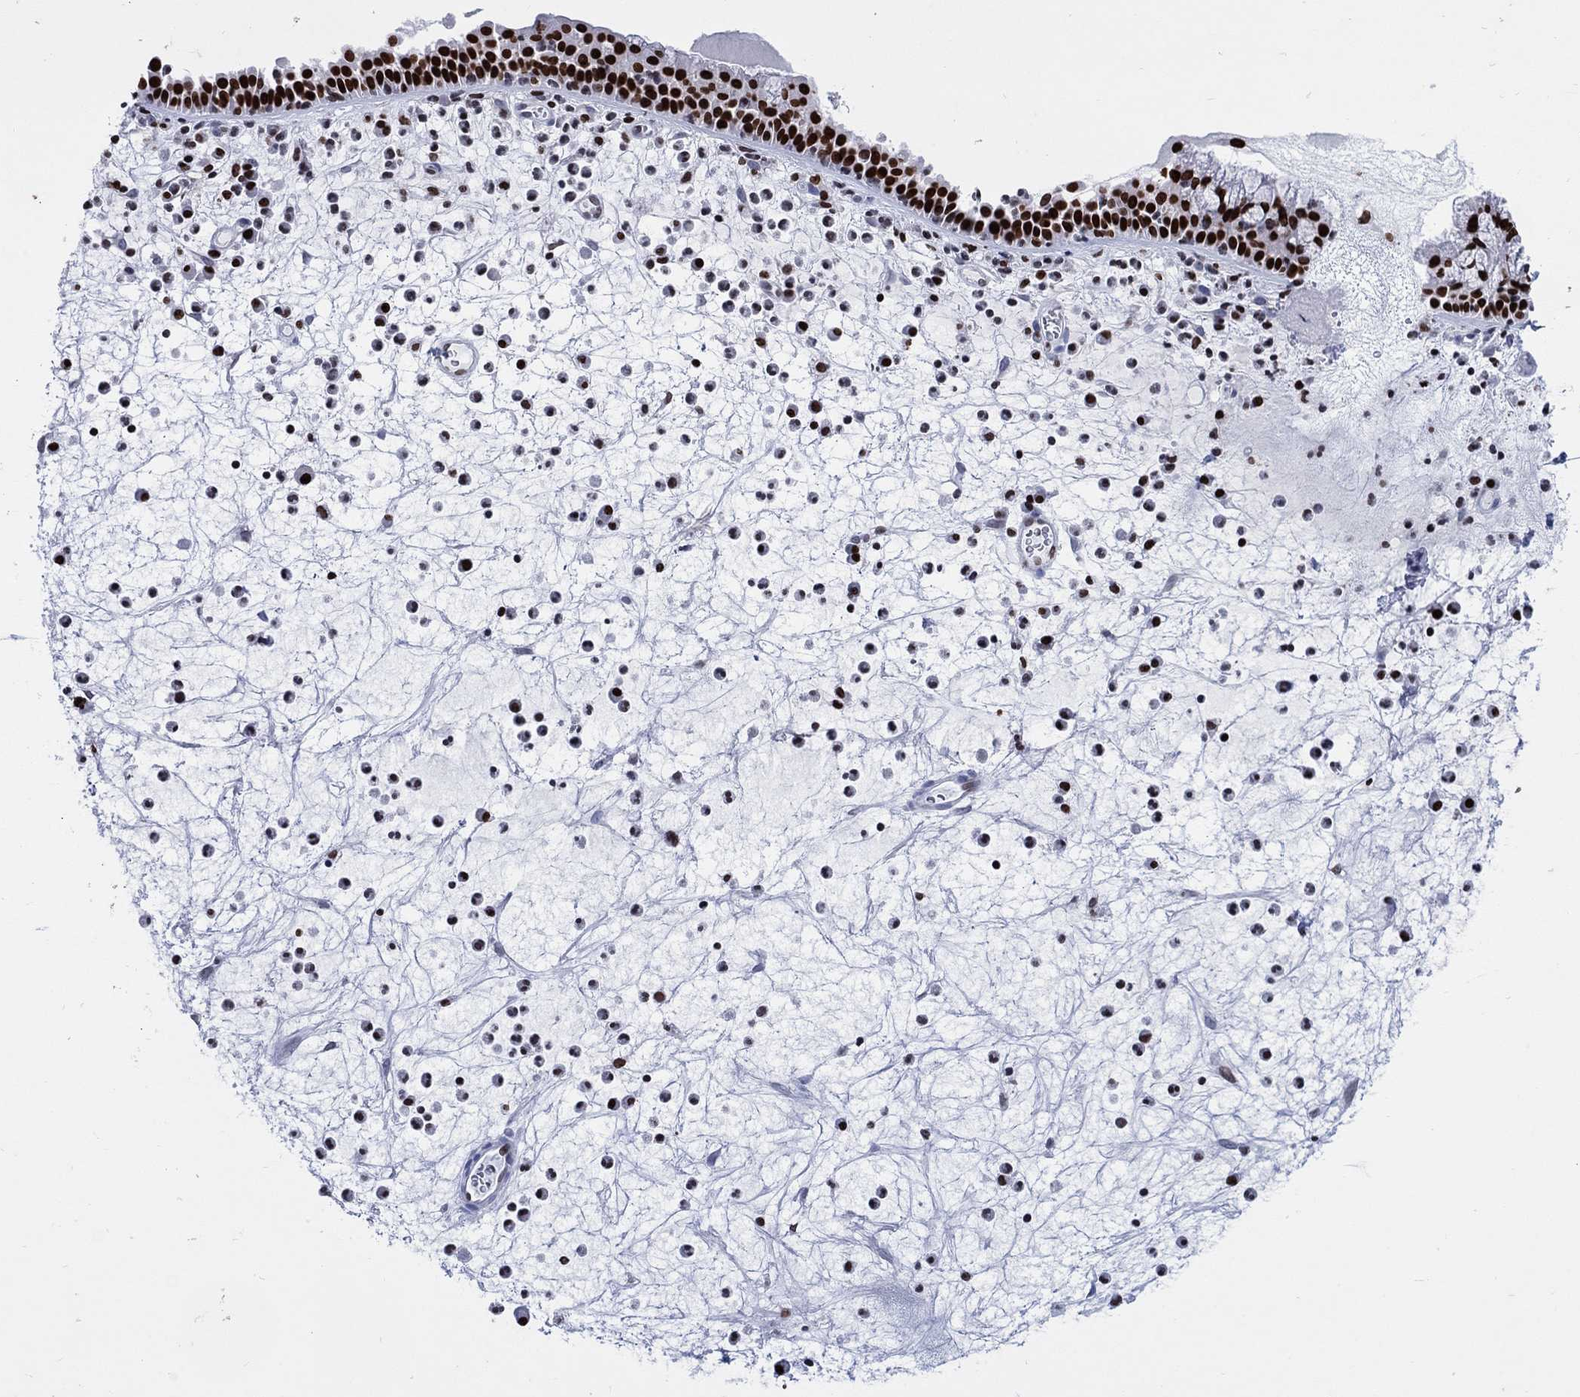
{"staining": {"intensity": "strong", "quantity": ">75%", "location": "nuclear"}, "tissue": "nasopharynx", "cell_type": "Respiratory epithelial cells", "image_type": "normal", "snomed": [{"axis": "morphology", "description": "Normal tissue, NOS"}, {"axis": "topography", "description": "Nasopharynx"}], "caption": "Nasopharynx stained with immunohistochemistry (IHC) demonstrates strong nuclear positivity in approximately >75% of respiratory epithelial cells. (brown staining indicates protein expression, while blue staining denotes nuclei).", "gene": "HMGA1", "patient": {"sex": "female", "age": 73}}